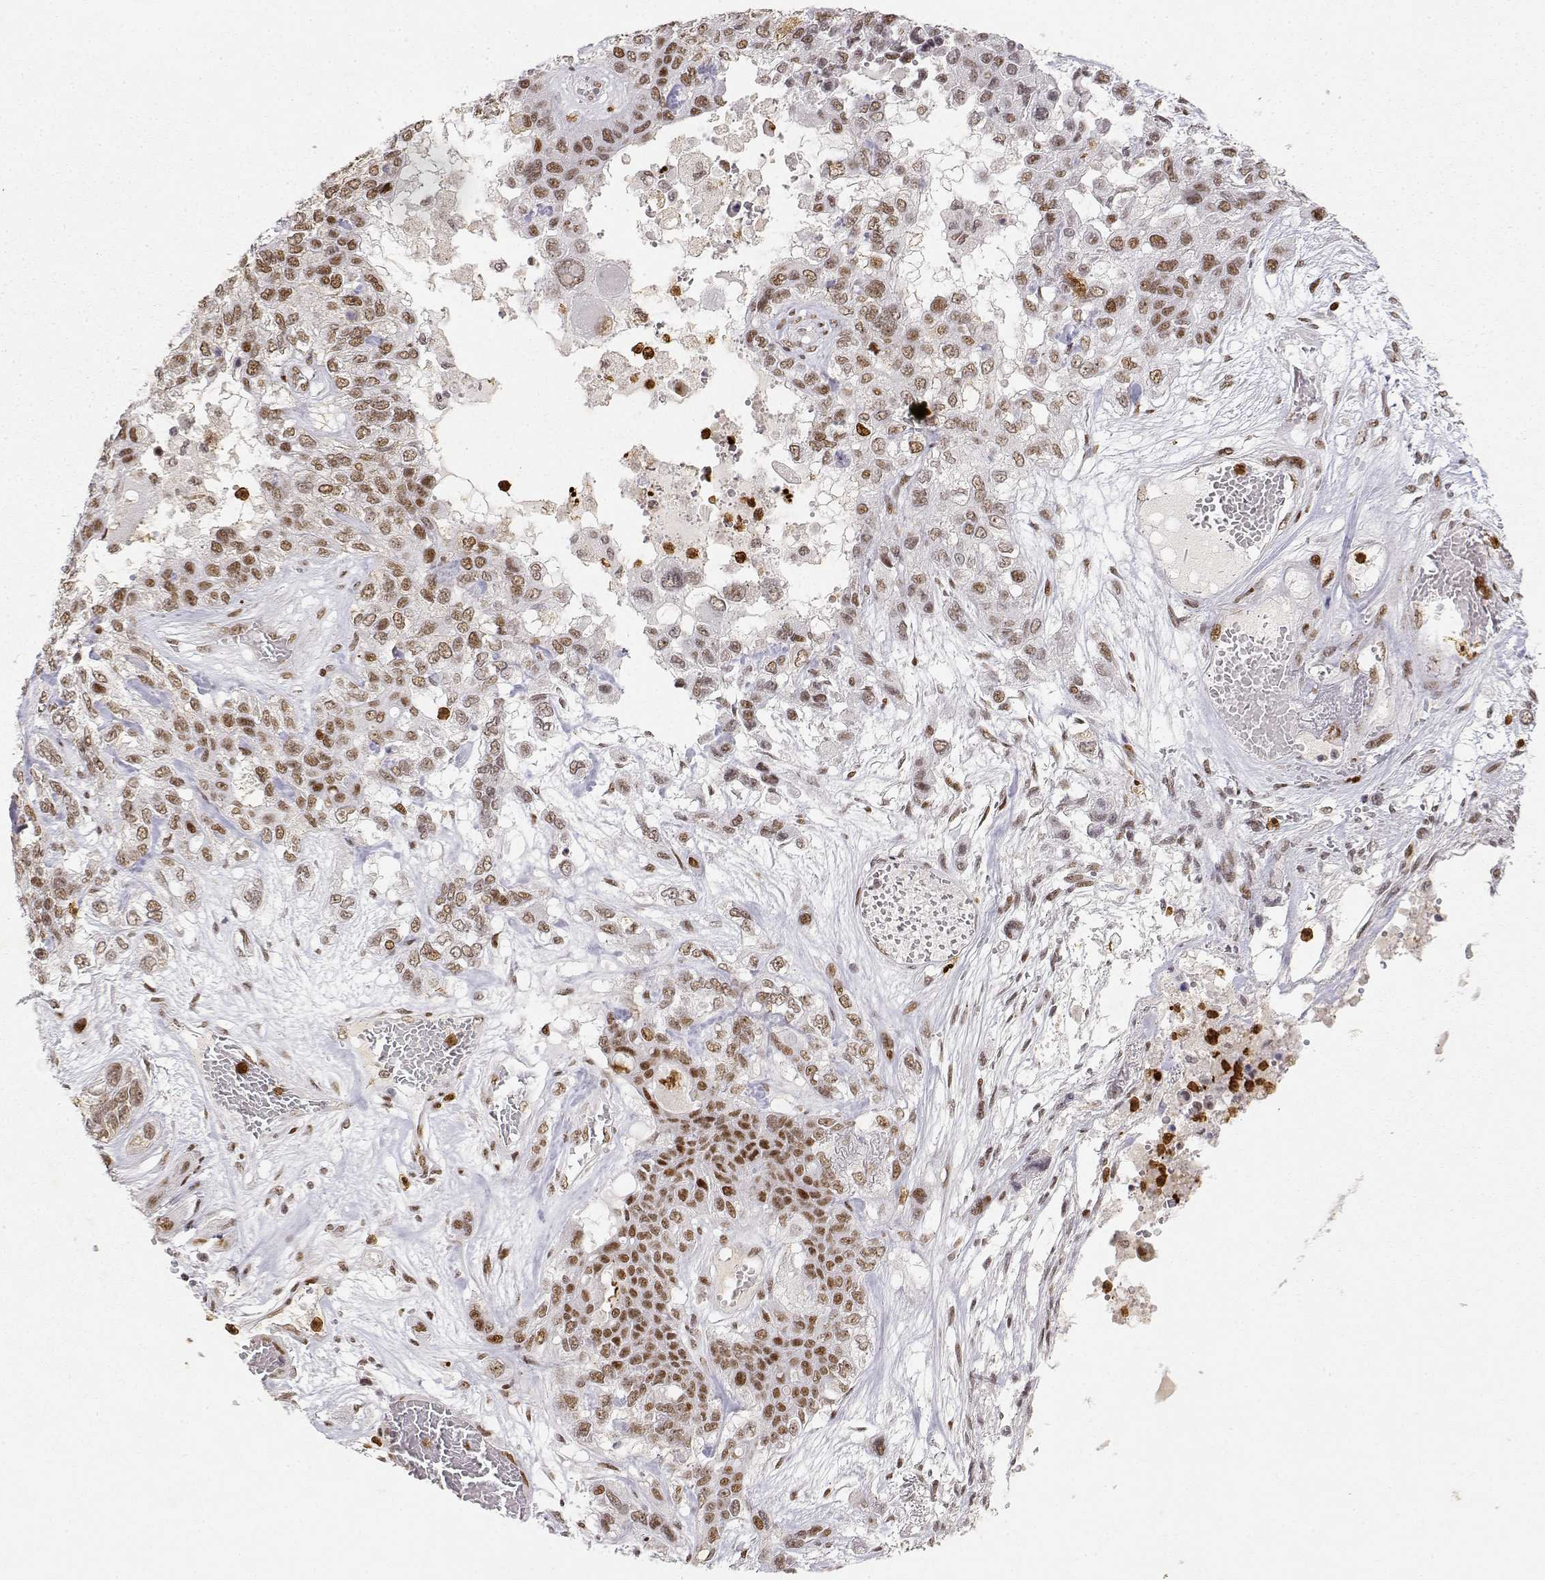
{"staining": {"intensity": "weak", "quantity": ">75%", "location": "nuclear"}, "tissue": "lung cancer", "cell_type": "Tumor cells", "image_type": "cancer", "snomed": [{"axis": "morphology", "description": "Squamous cell carcinoma, NOS"}, {"axis": "topography", "description": "Lung"}], "caption": "Immunohistochemical staining of human squamous cell carcinoma (lung) displays low levels of weak nuclear protein positivity in approximately >75% of tumor cells.", "gene": "RSF1", "patient": {"sex": "female", "age": 70}}